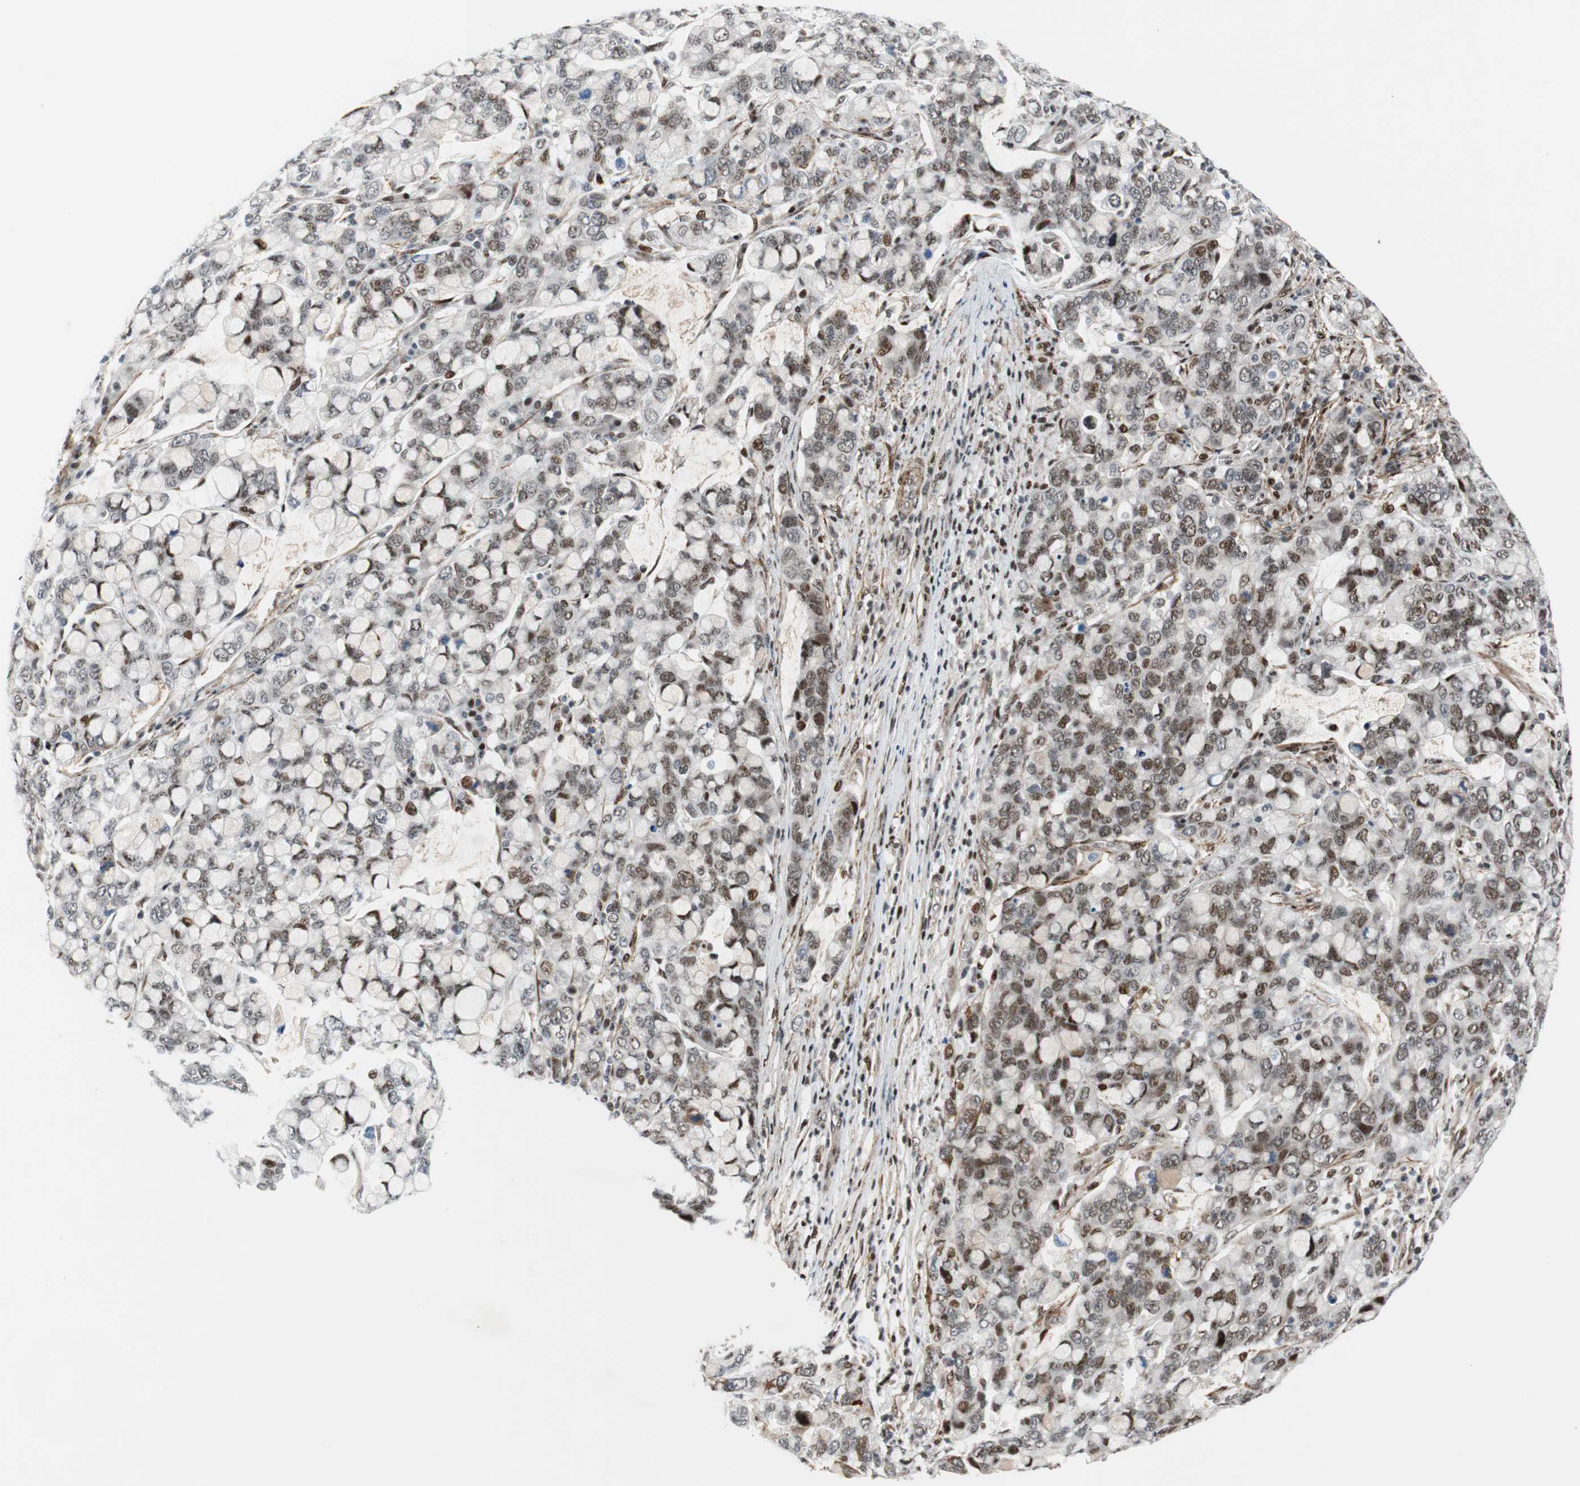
{"staining": {"intensity": "moderate", "quantity": "25%-75%", "location": "nuclear"}, "tissue": "stomach cancer", "cell_type": "Tumor cells", "image_type": "cancer", "snomed": [{"axis": "morphology", "description": "Adenocarcinoma, NOS"}, {"axis": "topography", "description": "Stomach, lower"}], "caption": "High-magnification brightfield microscopy of stomach adenocarcinoma stained with DAB (3,3'-diaminobenzidine) (brown) and counterstained with hematoxylin (blue). tumor cells exhibit moderate nuclear positivity is present in about25%-75% of cells. Using DAB (brown) and hematoxylin (blue) stains, captured at high magnification using brightfield microscopy.", "gene": "FBXO44", "patient": {"sex": "male", "age": 84}}